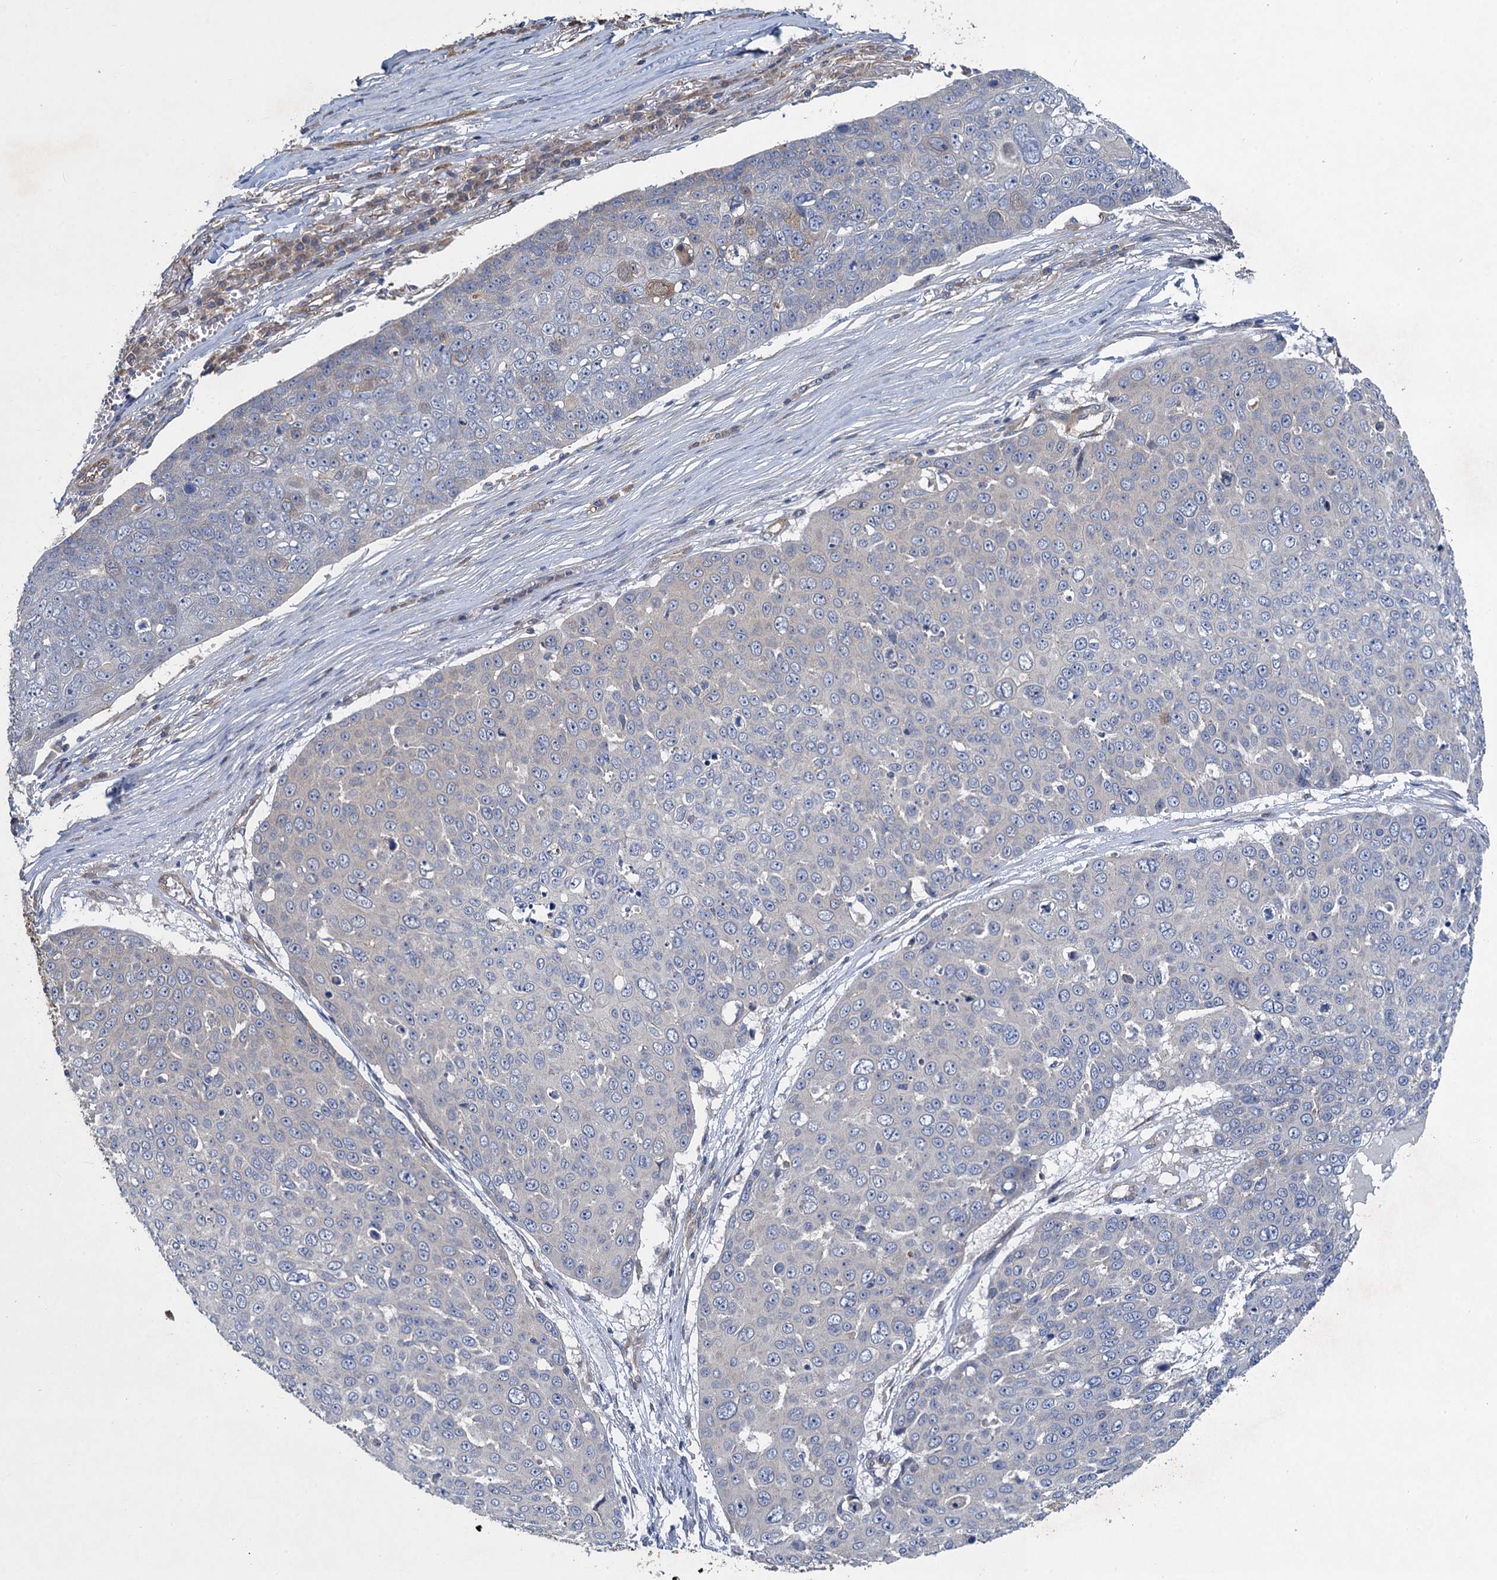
{"staining": {"intensity": "negative", "quantity": "none", "location": "none"}, "tissue": "skin cancer", "cell_type": "Tumor cells", "image_type": "cancer", "snomed": [{"axis": "morphology", "description": "Squamous cell carcinoma, NOS"}, {"axis": "topography", "description": "Skin"}], "caption": "Immunohistochemistry micrograph of neoplastic tissue: human skin squamous cell carcinoma stained with DAB reveals no significant protein expression in tumor cells.", "gene": "PJA2", "patient": {"sex": "male", "age": 71}}